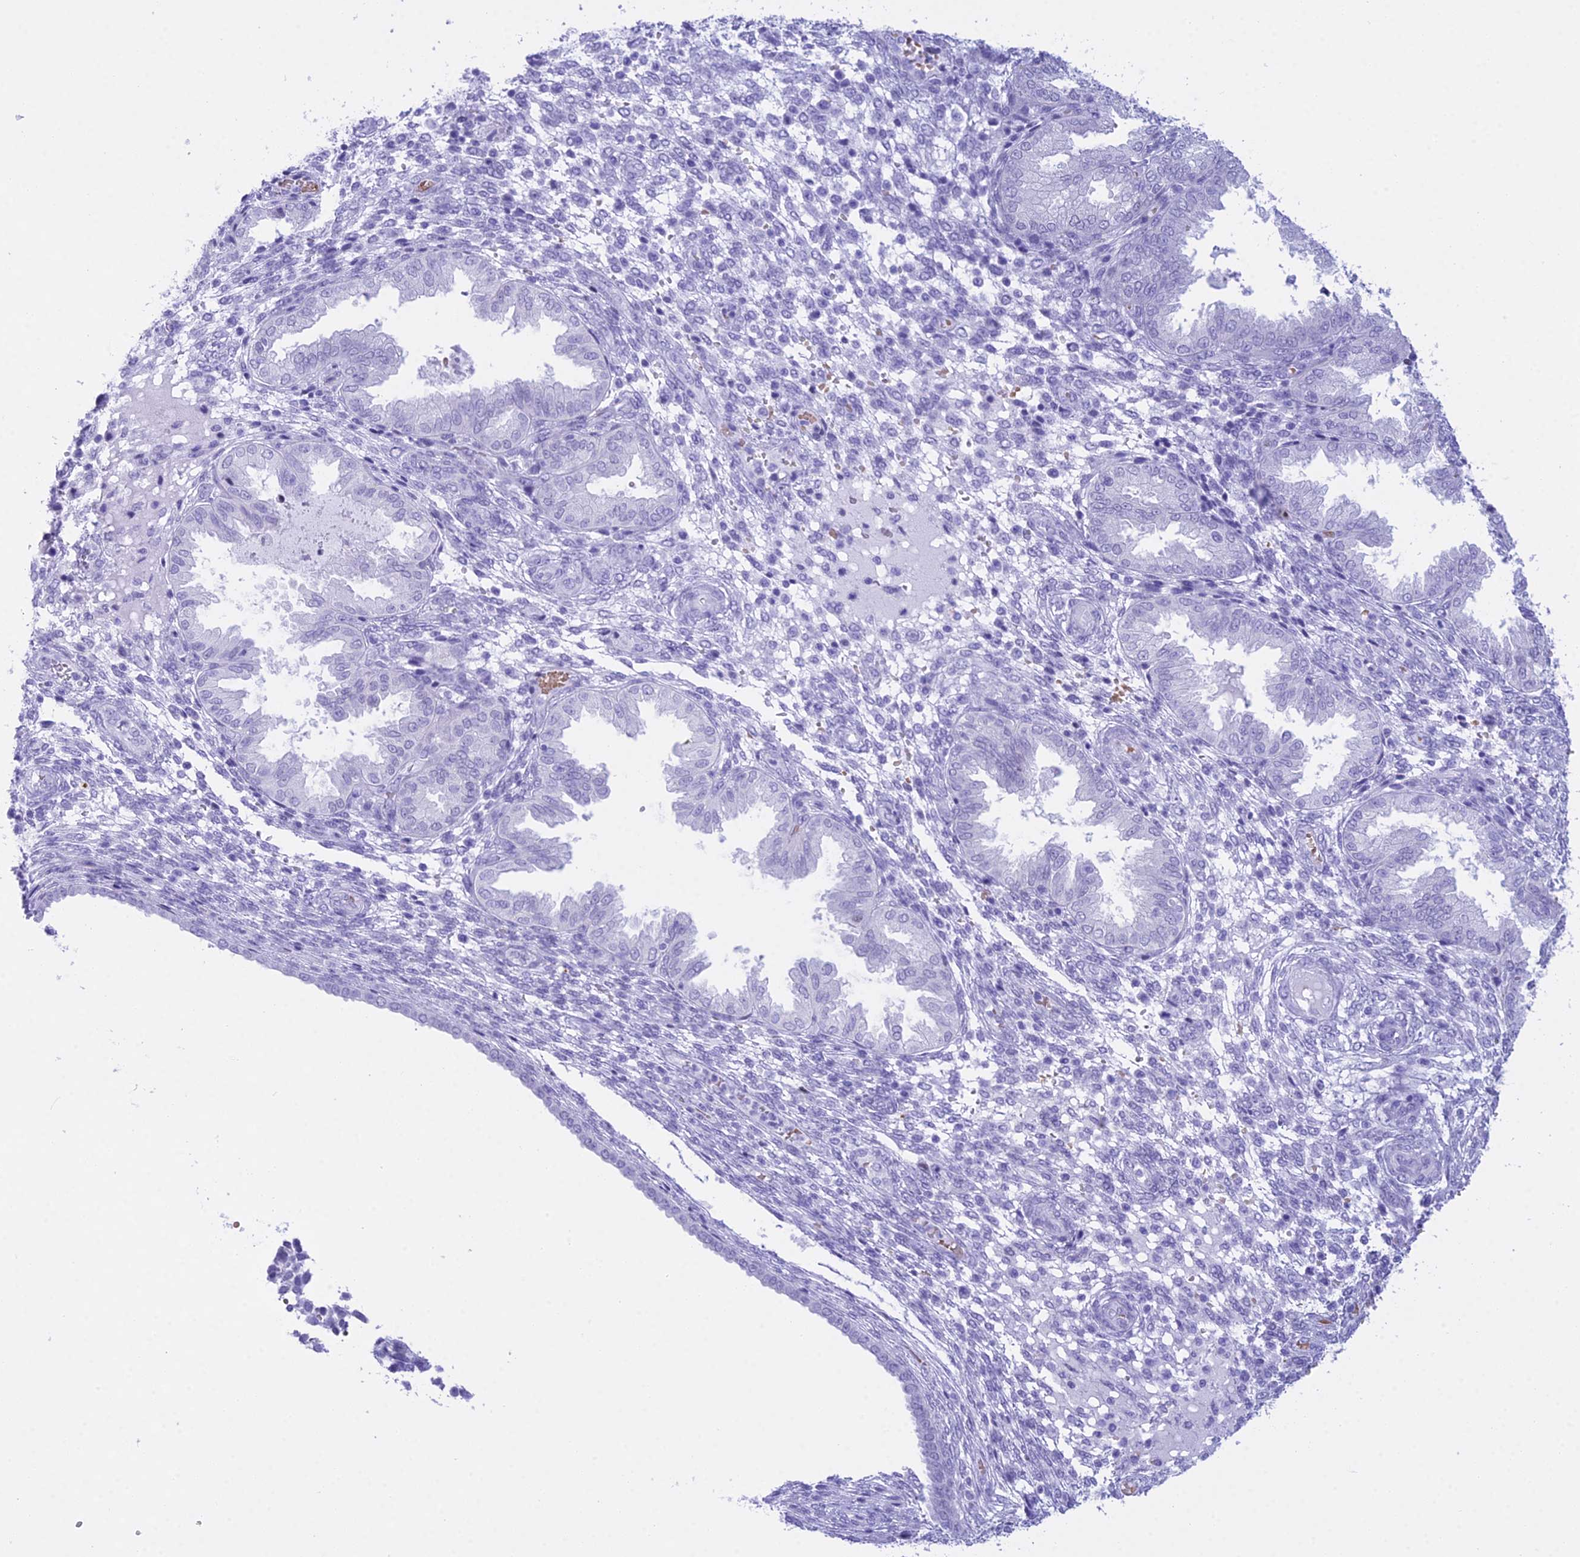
{"staining": {"intensity": "negative", "quantity": "none", "location": "none"}, "tissue": "endometrium", "cell_type": "Cells in endometrial stroma", "image_type": "normal", "snomed": [{"axis": "morphology", "description": "Normal tissue, NOS"}, {"axis": "topography", "description": "Endometrium"}], "caption": "A photomicrograph of human endometrium is negative for staining in cells in endometrial stroma. (DAB (3,3'-diaminobenzidine) IHC with hematoxylin counter stain).", "gene": "RNPS1", "patient": {"sex": "female", "age": 33}}